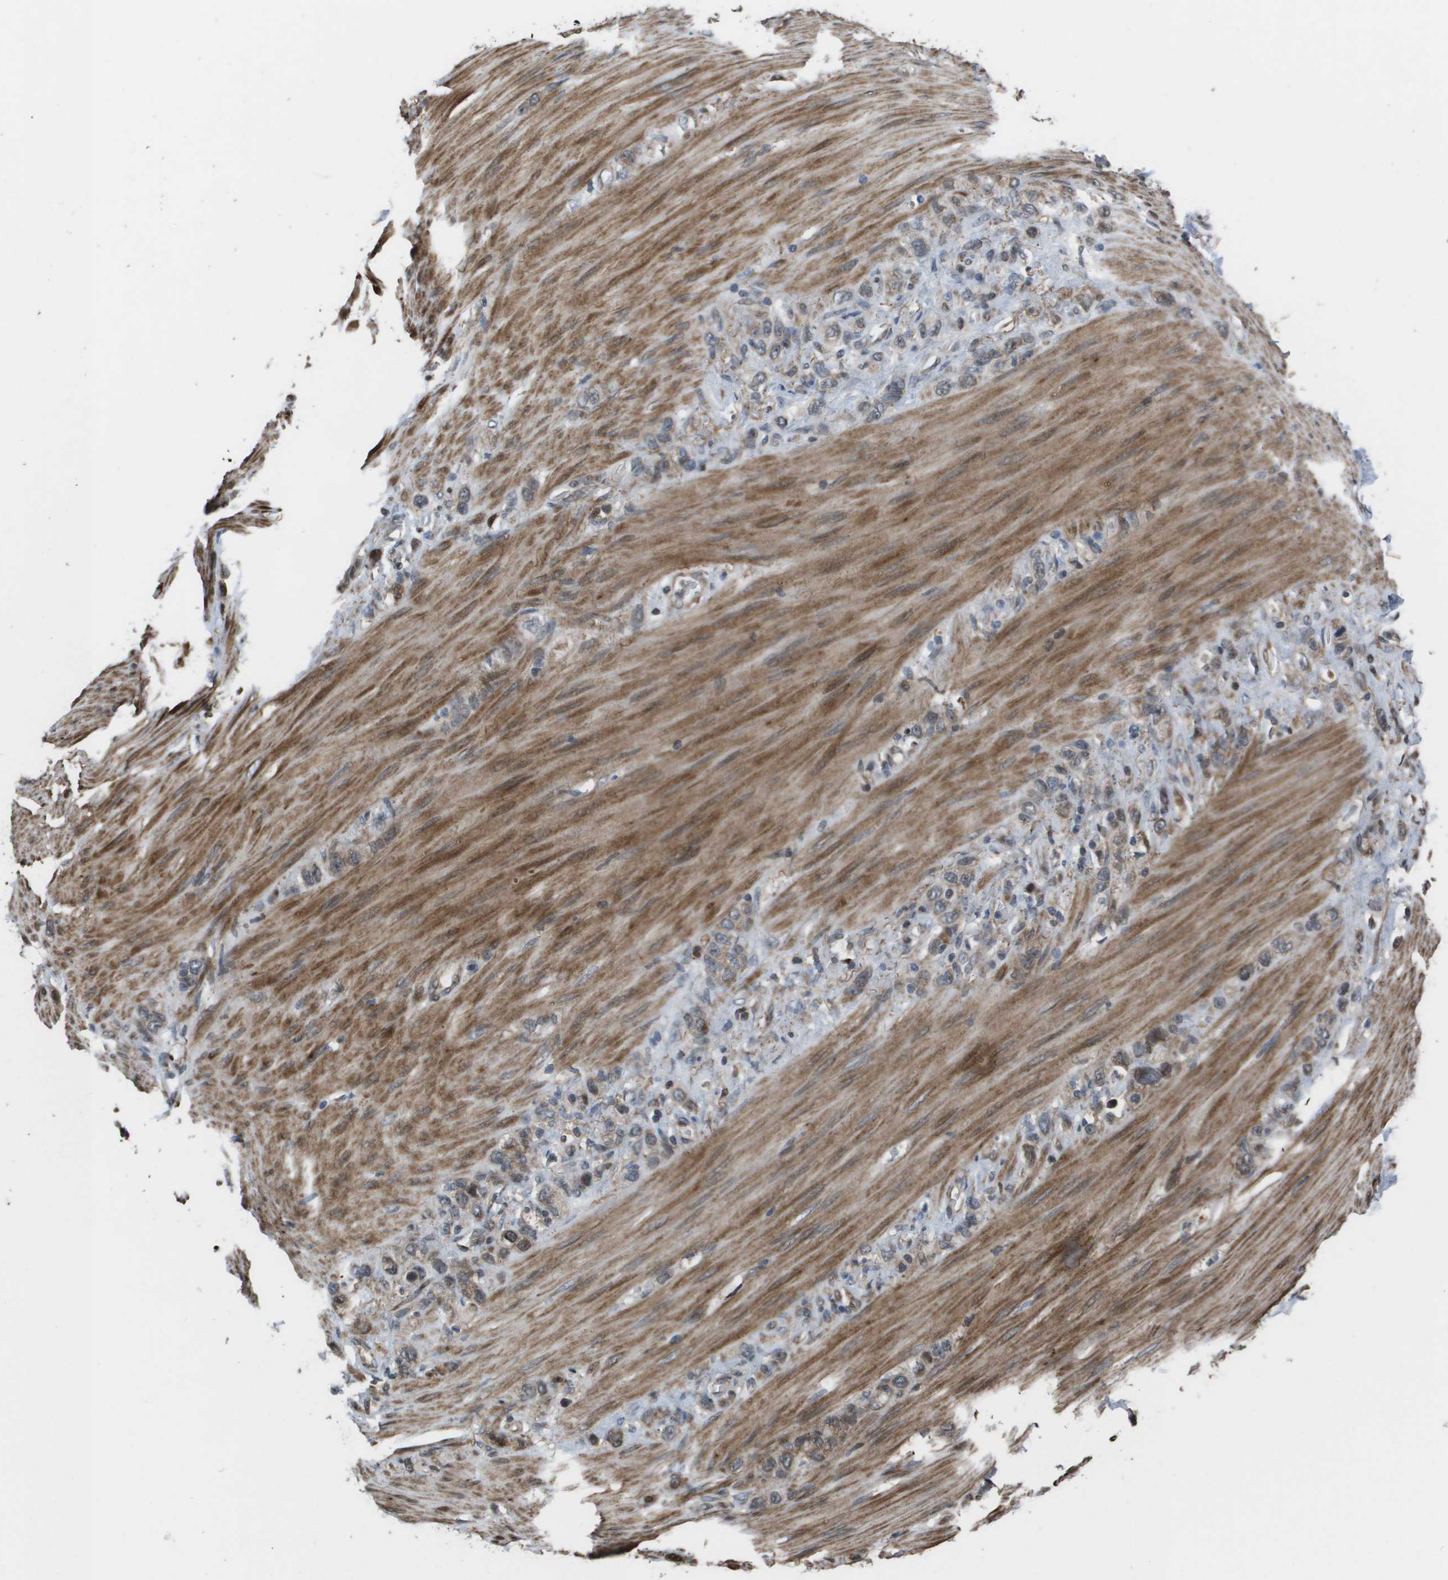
{"staining": {"intensity": "weak", "quantity": "25%-75%", "location": "cytoplasmic/membranous"}, "tissue": "stomach cancer", "cell_type": "Tumor cells", "image_type": "cancer", "snomed": [{"axis": "morphology", "description": "Adenocarcinoma, NOS"}, {"axis": "morphology", "description": "Adenocarcinoma, High grade"}, {"axis": "topography", "description": "Stomach, upper"}, {"axis": "topography", "description": "Stomach, lower"}], "caption": "A brown stain labels weak cytoplasmic/membranous expression of a protein in stomach cancer (adenocarcinoma) tumor cells.", "gene": "AXIN2", "patient": {"sex": "female", "age": 65}}